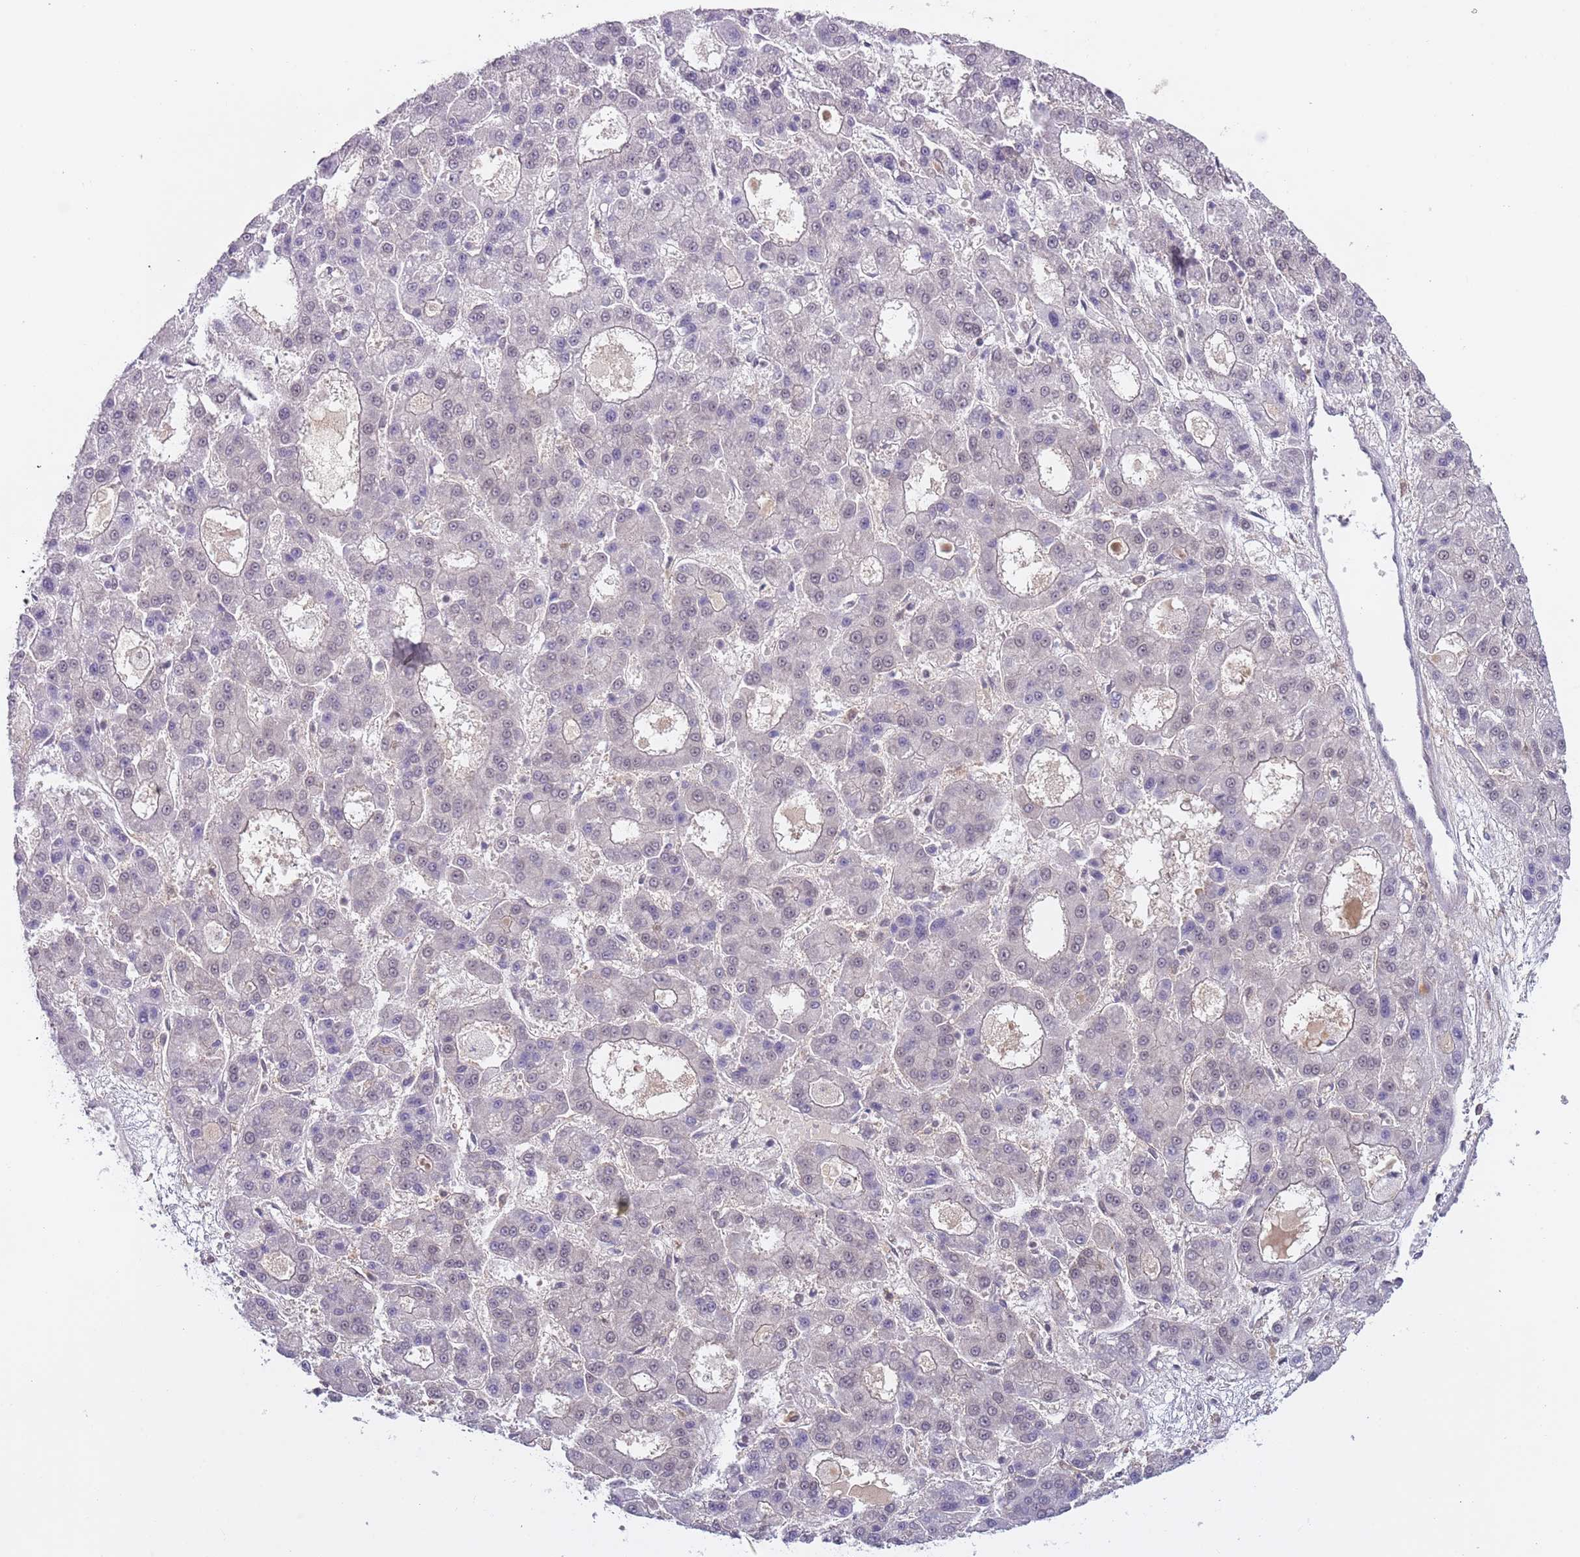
{"staining": {"intensity": "negative", "quantity": "none", "location": "none"}, "tissue": "liver cancer", "cell_type": "Tumor cells", "image_type": "cancer", "snomed": [{"axis": "morphology", "description": "Carcinoma, Hepatocellular, NOS"}, {"axis": "topography", "description": "Liver"}], "caption": "Photomicrograph shows no significant protein staining in tumor cells of liver hepatocellular carcinoma. The staining was performed using DAB to visualize the protein expression in brown, while the nuclei were stained in blue with hematoxylin (Magnification: 20x).", "gene": "PGLS", "patient": {"sex": "male", "age": 70}}